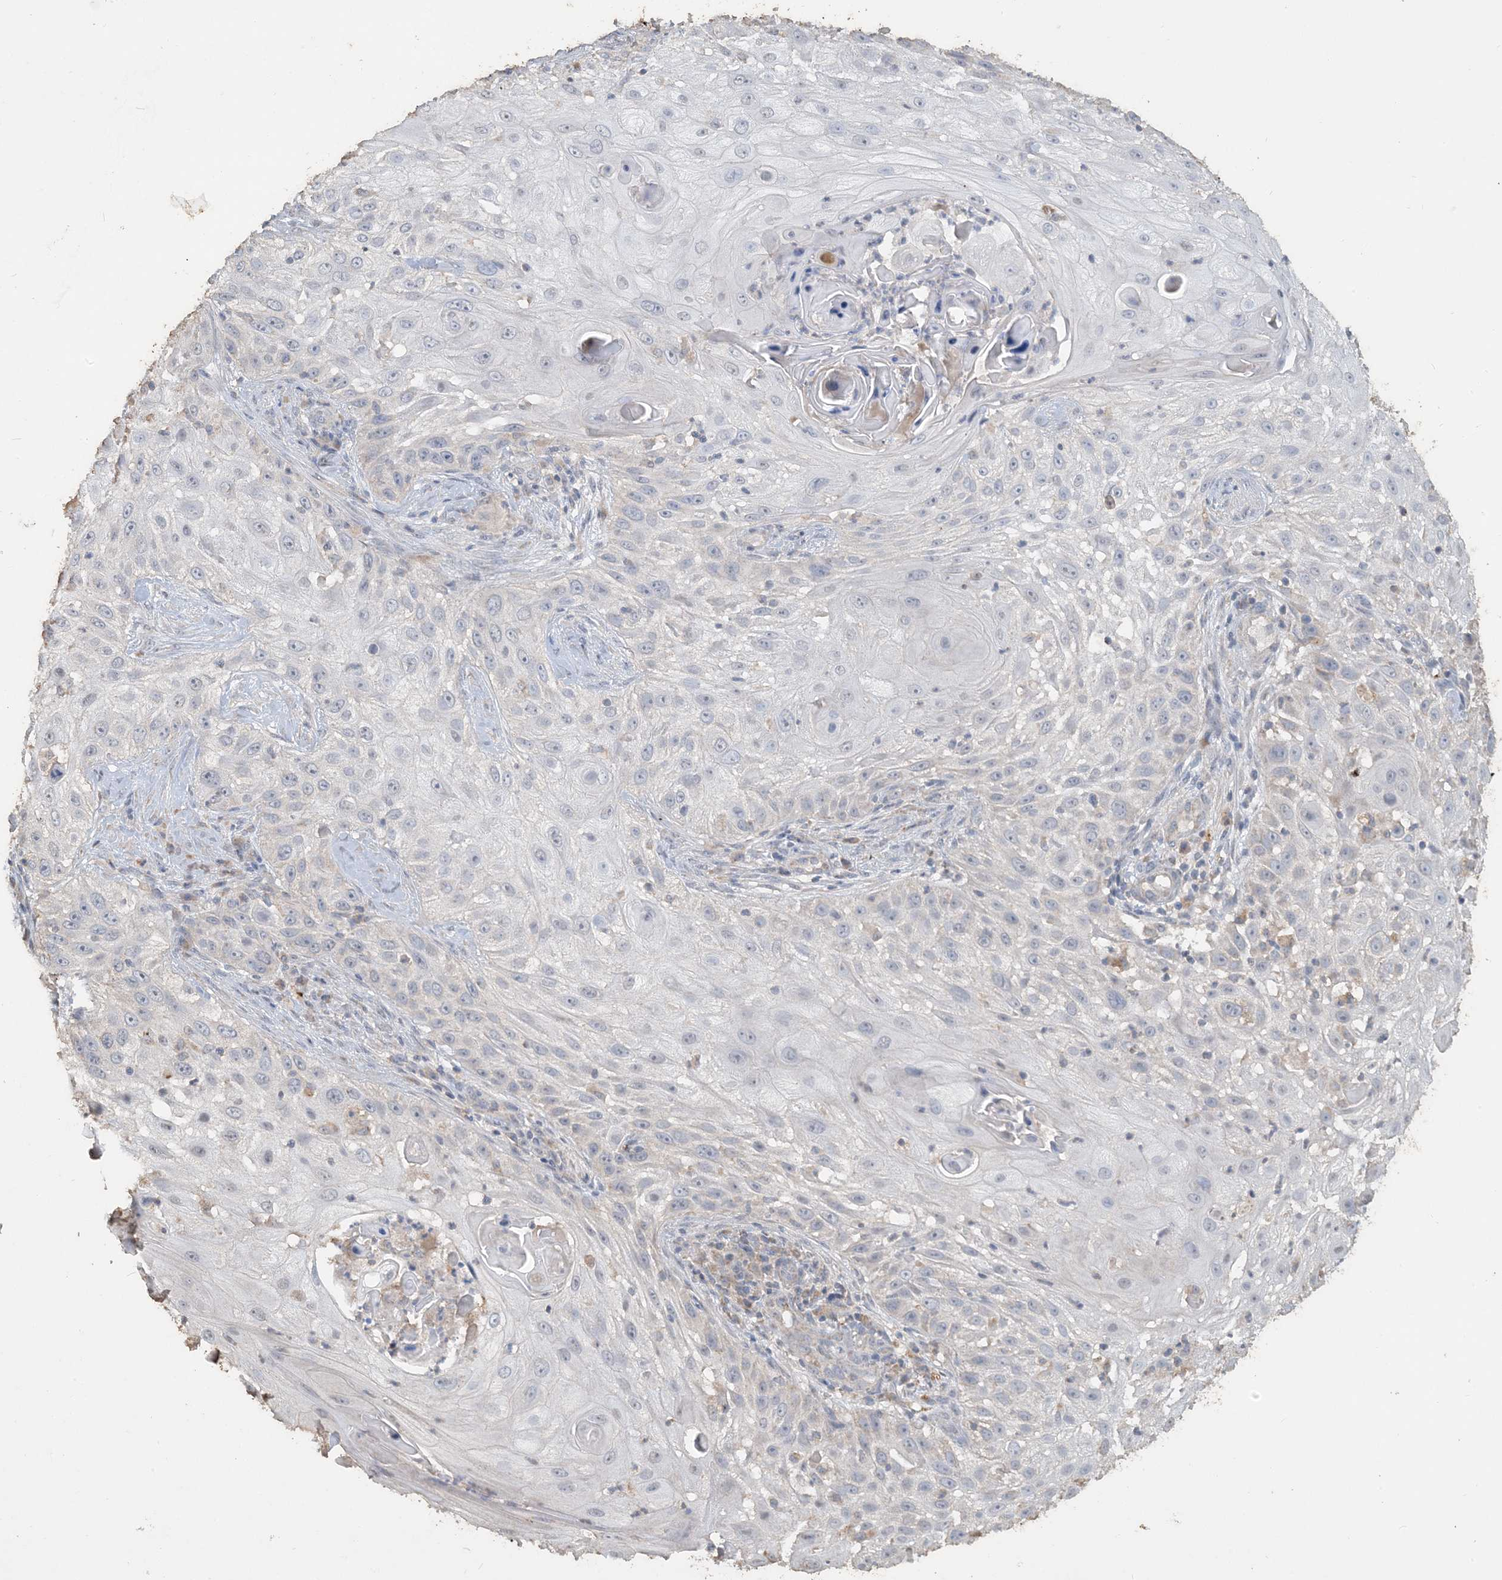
{"staining": {"intensity": "negative", "quantity": "none", "location": "none"}, "tissue": "skin cancer", "cell_type": "Tumor cells", "image_type": "cancer", "snomed": [{"axis": "morphology", "description": "Squamous cell carcinoma, NOS"}, {"axis": "topography", "description": "Skin"}], "caption": "Skin cancer (squamous cell carcinoma) was stained to show a protein in brown. There is no significant staining in tumor cells.", "gene": "SFMBT2", "patient": {"sex": "female", "age": 44}}